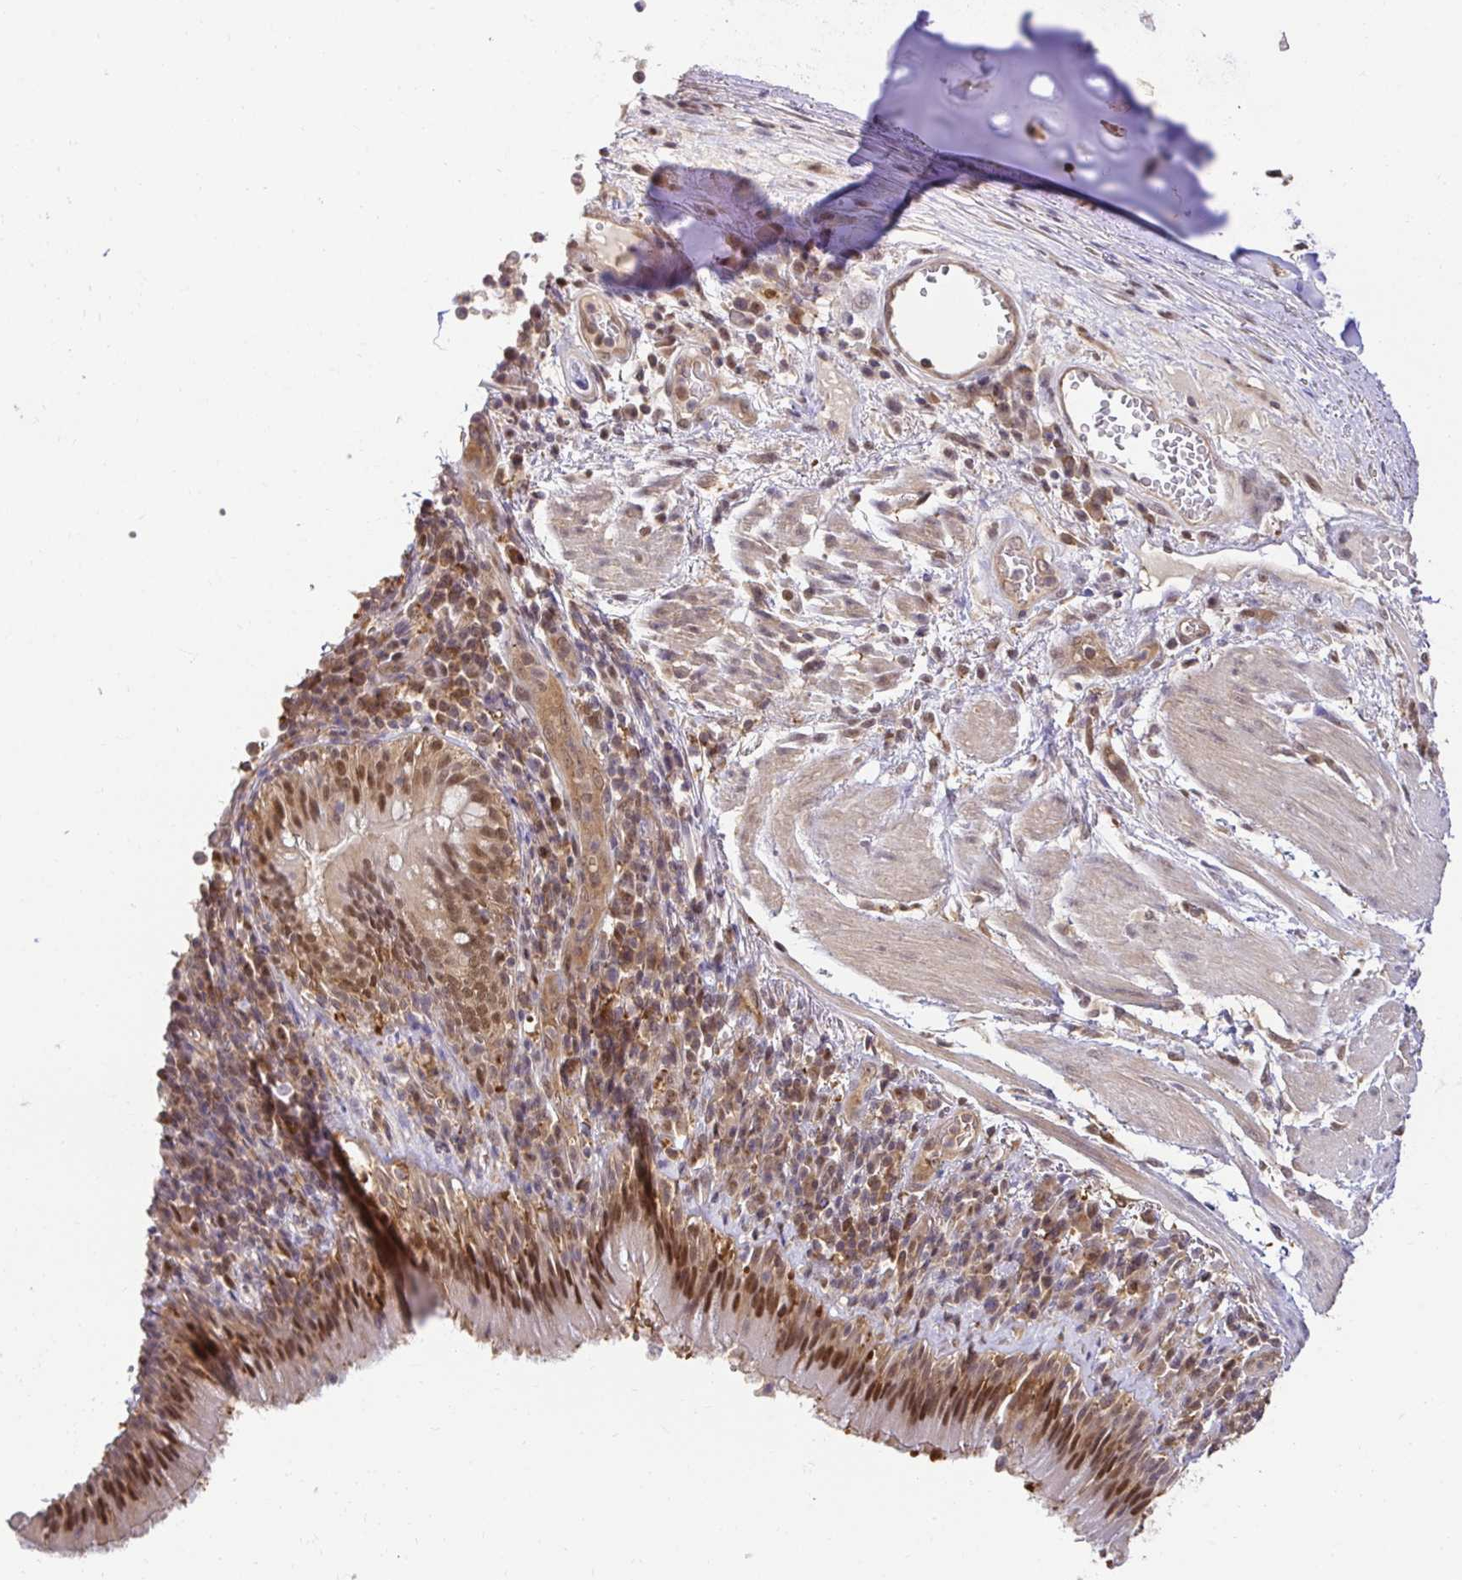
{"staining": {"intensity": "moderate", "quantity": ">75%", "location": "cytoplasmic/membranous,nuclear"}, "tissue": "bronchus", "cell_type": "Respiratory epithelial cells", "image_type": "normal", "snomed": [{"axis": "morphology", "description": "Normal tissue, NOS"}, {"axis": "topography", "description": "Cartilage tissue"}, {"axis": "topography", "description": "Bronchus"}], "caption": "High-magnification brightfield microscopy of unremarkable bronchus stained with DAB (3,3'-diaminobenzidine) (brown) and counterstained with hematoxylin (blue). respiratory epithelial cells exhibit moderate cytoplasmic/membranous,nuclear positivity is appreciated in about>75% of cells. (IHC, brightfield microscopy, high magnification).", "gene": "PSMA4", "patient": {"sex": "male", "age": 56}}